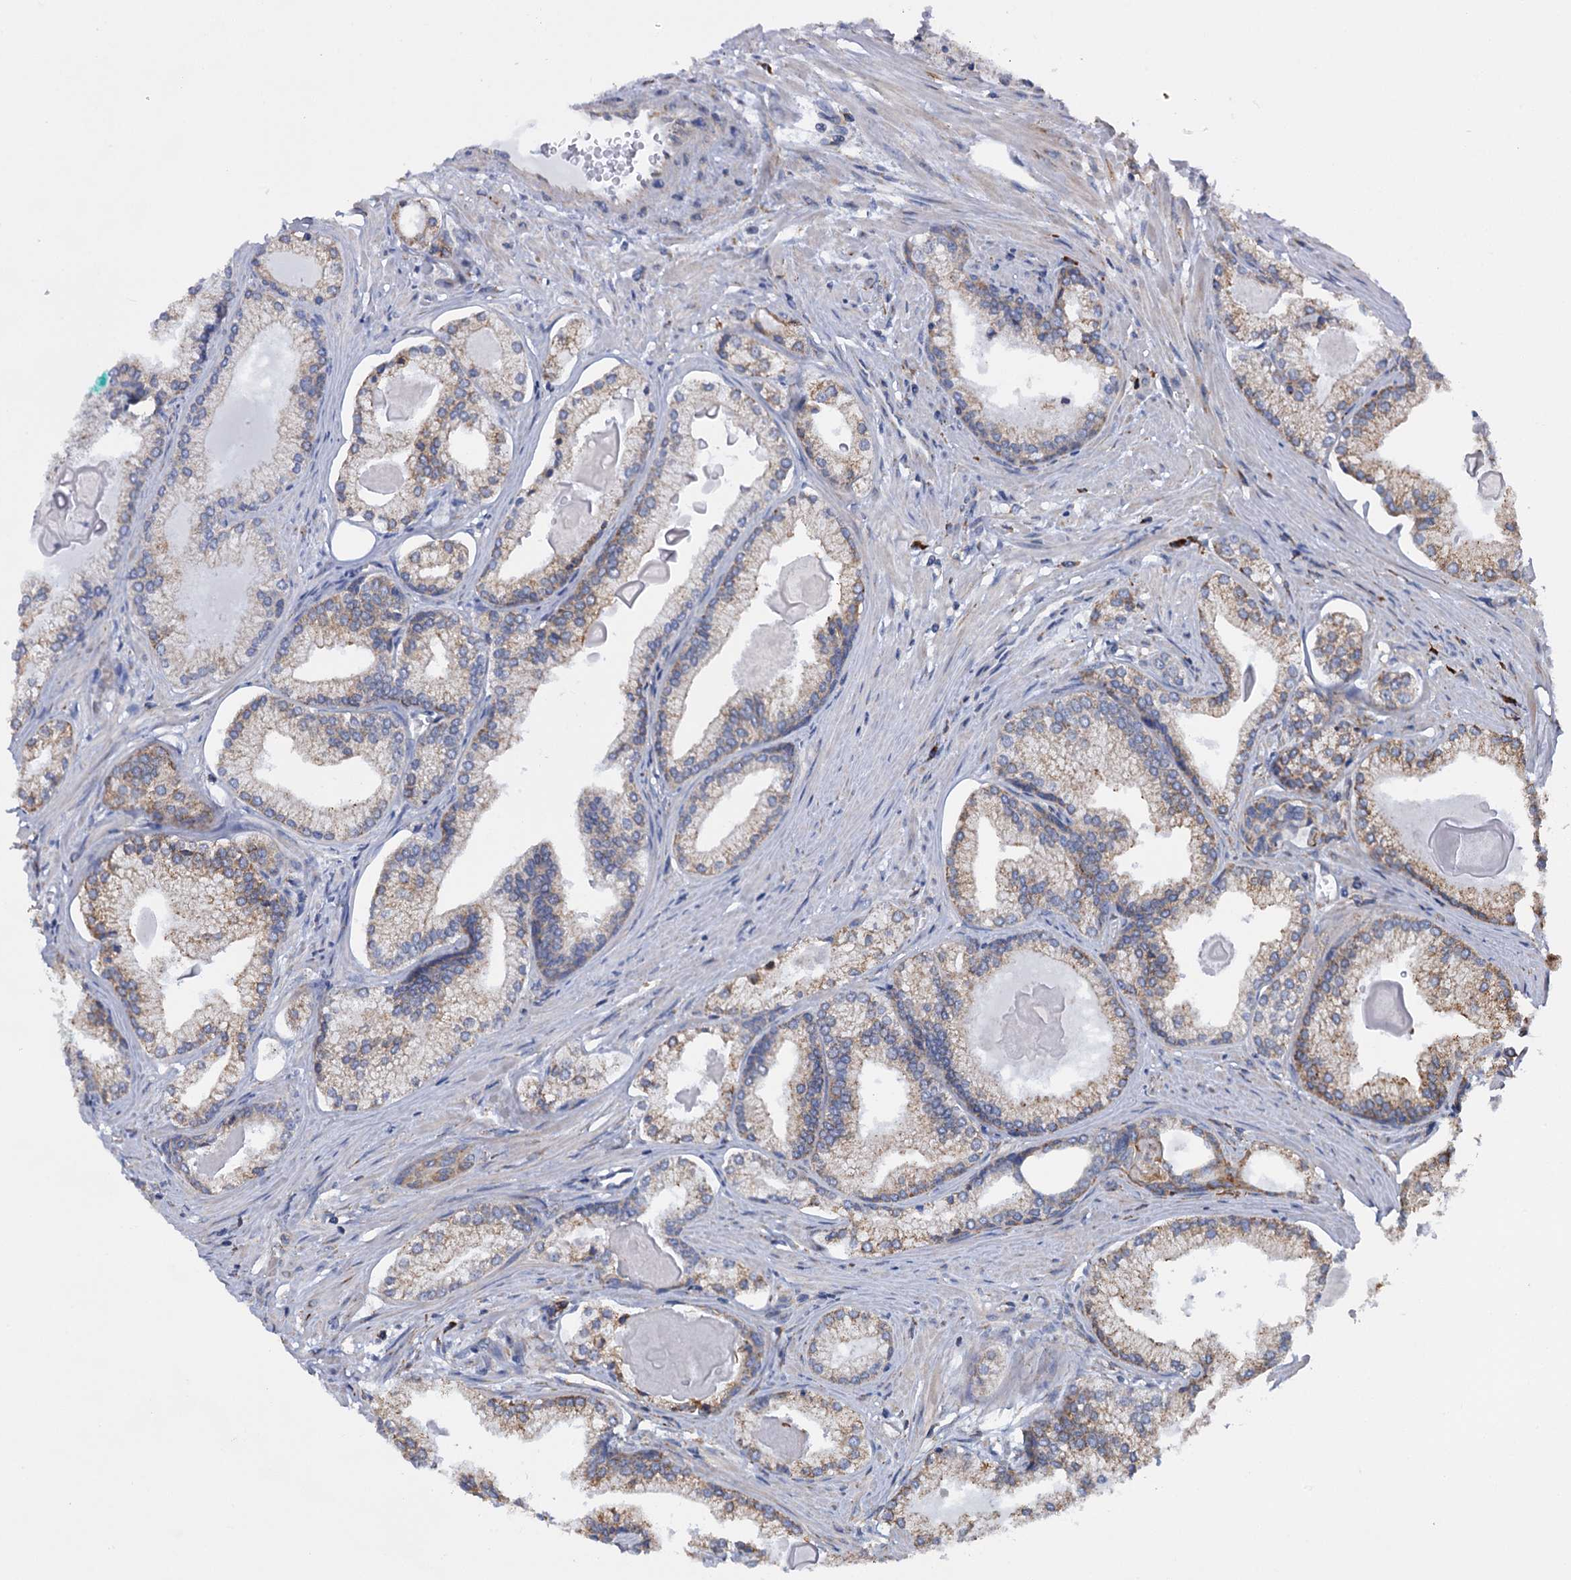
{"staining": {"intensity": "weak", "quantity": "25%-75%", "location": "cytoplasmic/membranous"}, "tissue": "prostate cancer", "cell_type": "Tumor cells", "image_type": "cancer", "snomed": [{"axis": "morphology", "description": "Adenocarcinoma, High grade"}, {"axis": "topography", "description": "Prostate"}], "caption": "A histopathology image of human prostate cancer stained for a protein reveals weak cytoplasmic/membranous brown staining in tumor cells. (DAB = brown stain, brightfield microscopy at high magnification).", "gene": "SHE", "patient": {"sex": "male", "age": 68}}